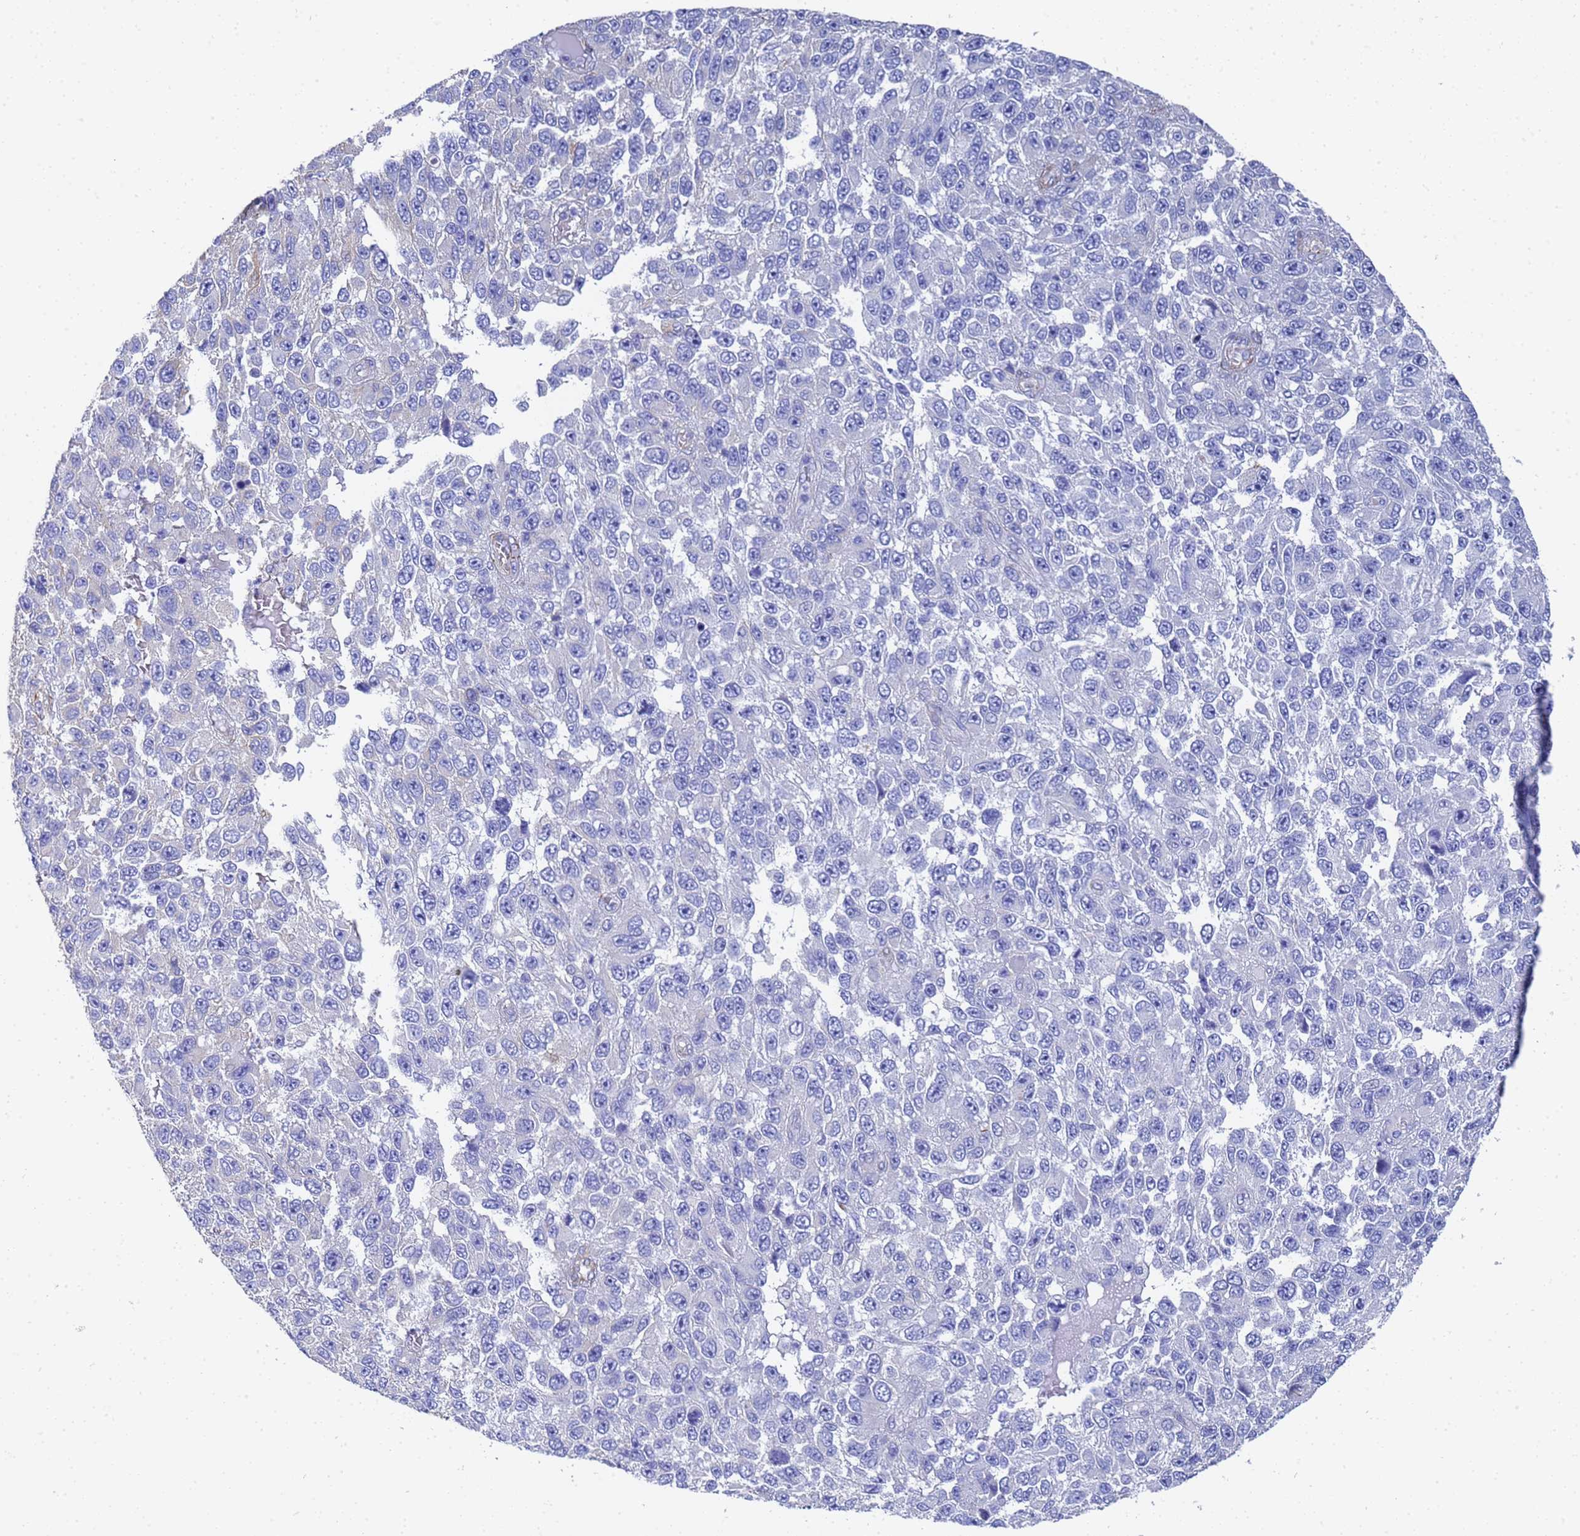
{"staining": {"intensity": "negative", "quantity": "none", "location": "none"}, "tissue": "melanoma", "cell_type": "Tumor cells", "image_type": "cancer", "snomed": [{"axis": "morphology", "description": "Normal tissue, NOS"}, {"axis": "morphology", "description": "Malignant melanoma, NOS"}, {"axis": "topography", "description": "Skin"}], "caption": "High magnification brightfield microscopy of melanoma stained with DAB (brown) and counterstained with hematoxylin (blue): tumor cells show no significant staining.", "gene": "TUBB1", "patient": {"sex": "female", "age": 96}}